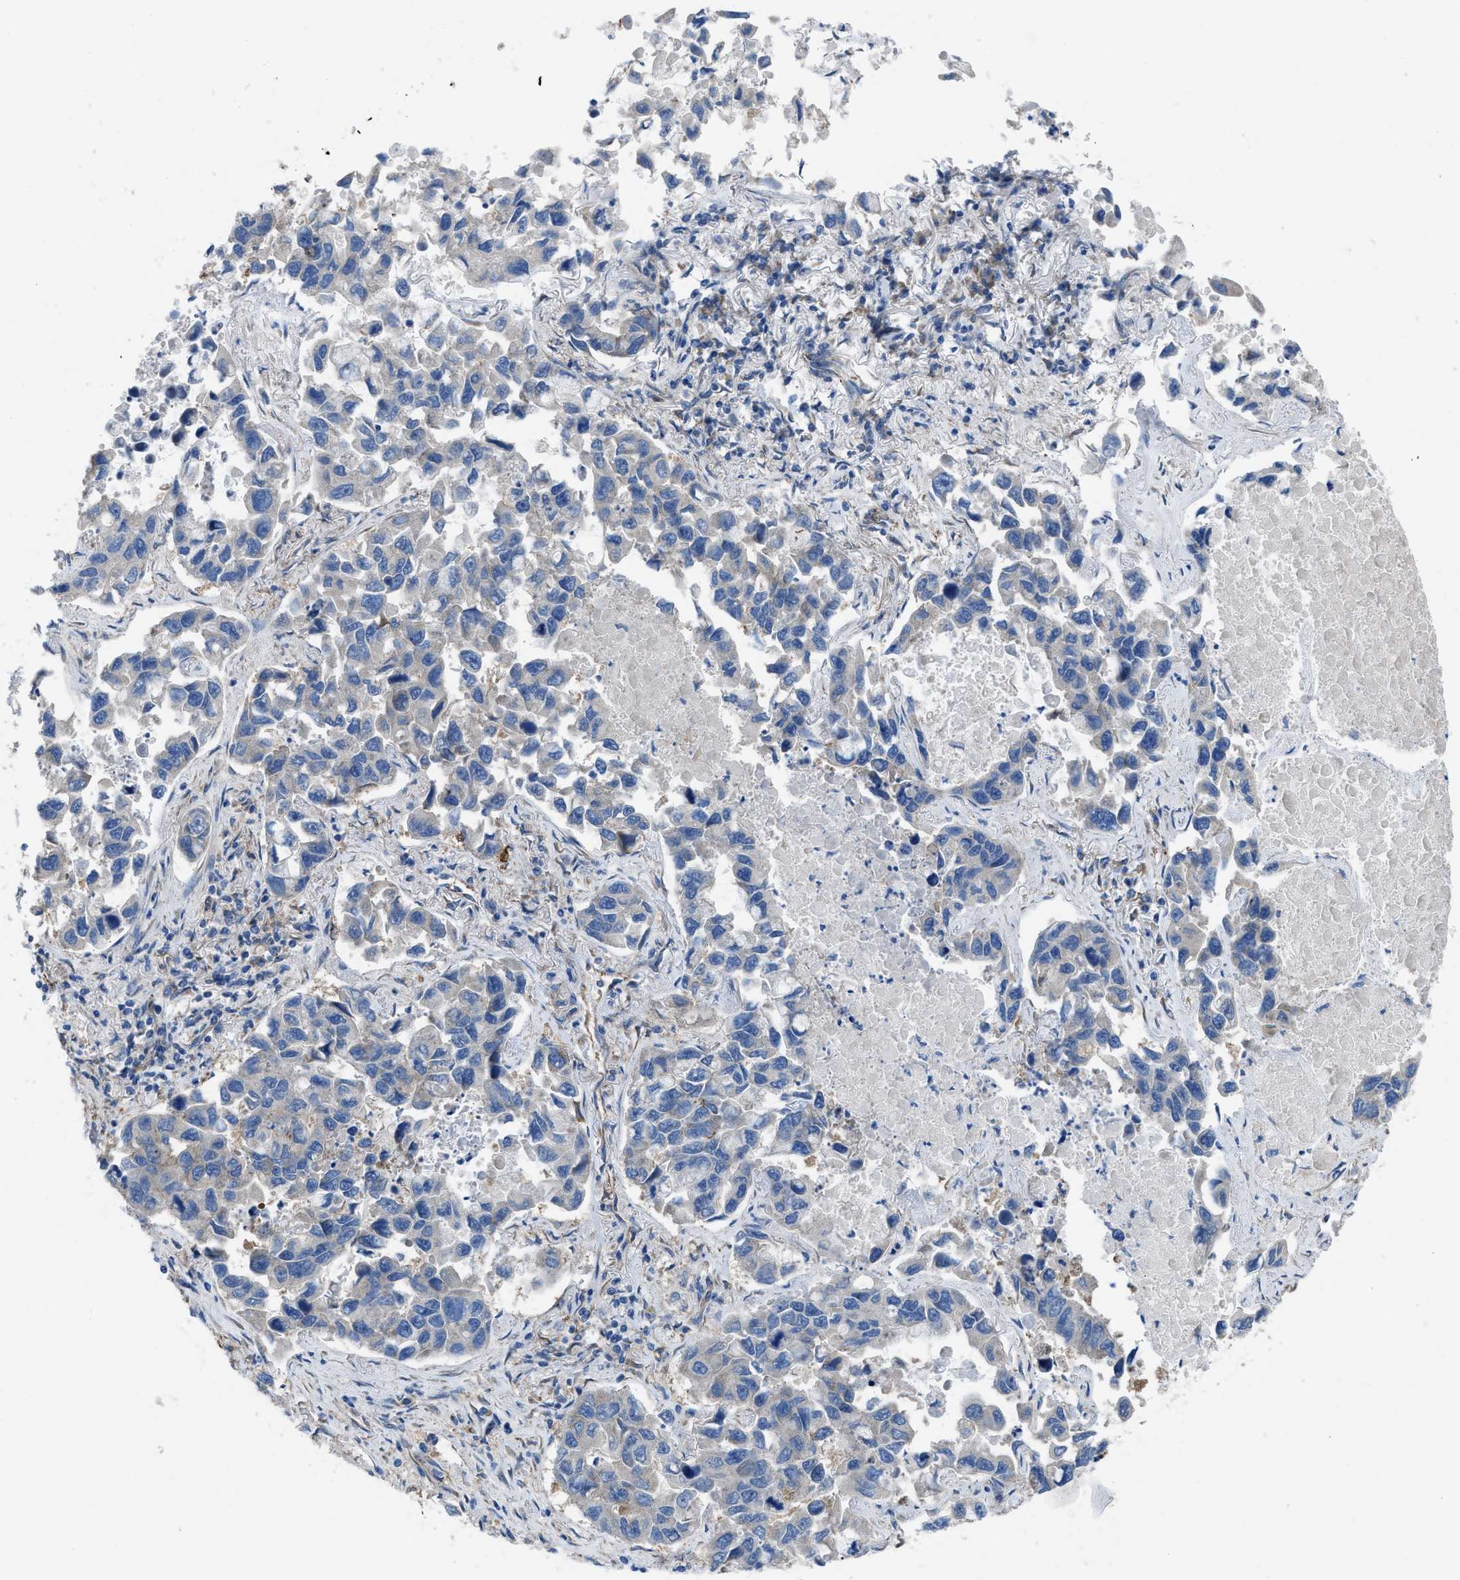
{"staining": {"intensity": "negative", "quantity": "none", "location": "none"}, "tissue": "lung cancer", "cell_type": "Tumor cells", "image_type": "cancer", "snomed": [{"axis": "morphology", "description": "Adenocarcinoma, NOS"}, {"axis": "topography", "description": "Lung"}], "caption": "This micrograph is of lung adenocarcinoma stained with immunohistochemistry (IHC) to label a protein in brown with the nuclei are counter-stained blue. There is no expression in tumor cells. The staining is performed using DAB brown chromogen with nuclei counter-stained in using hematoxylin.", "gene": "DOLPP1", "patient": {"sex": "male", "age": 64}}